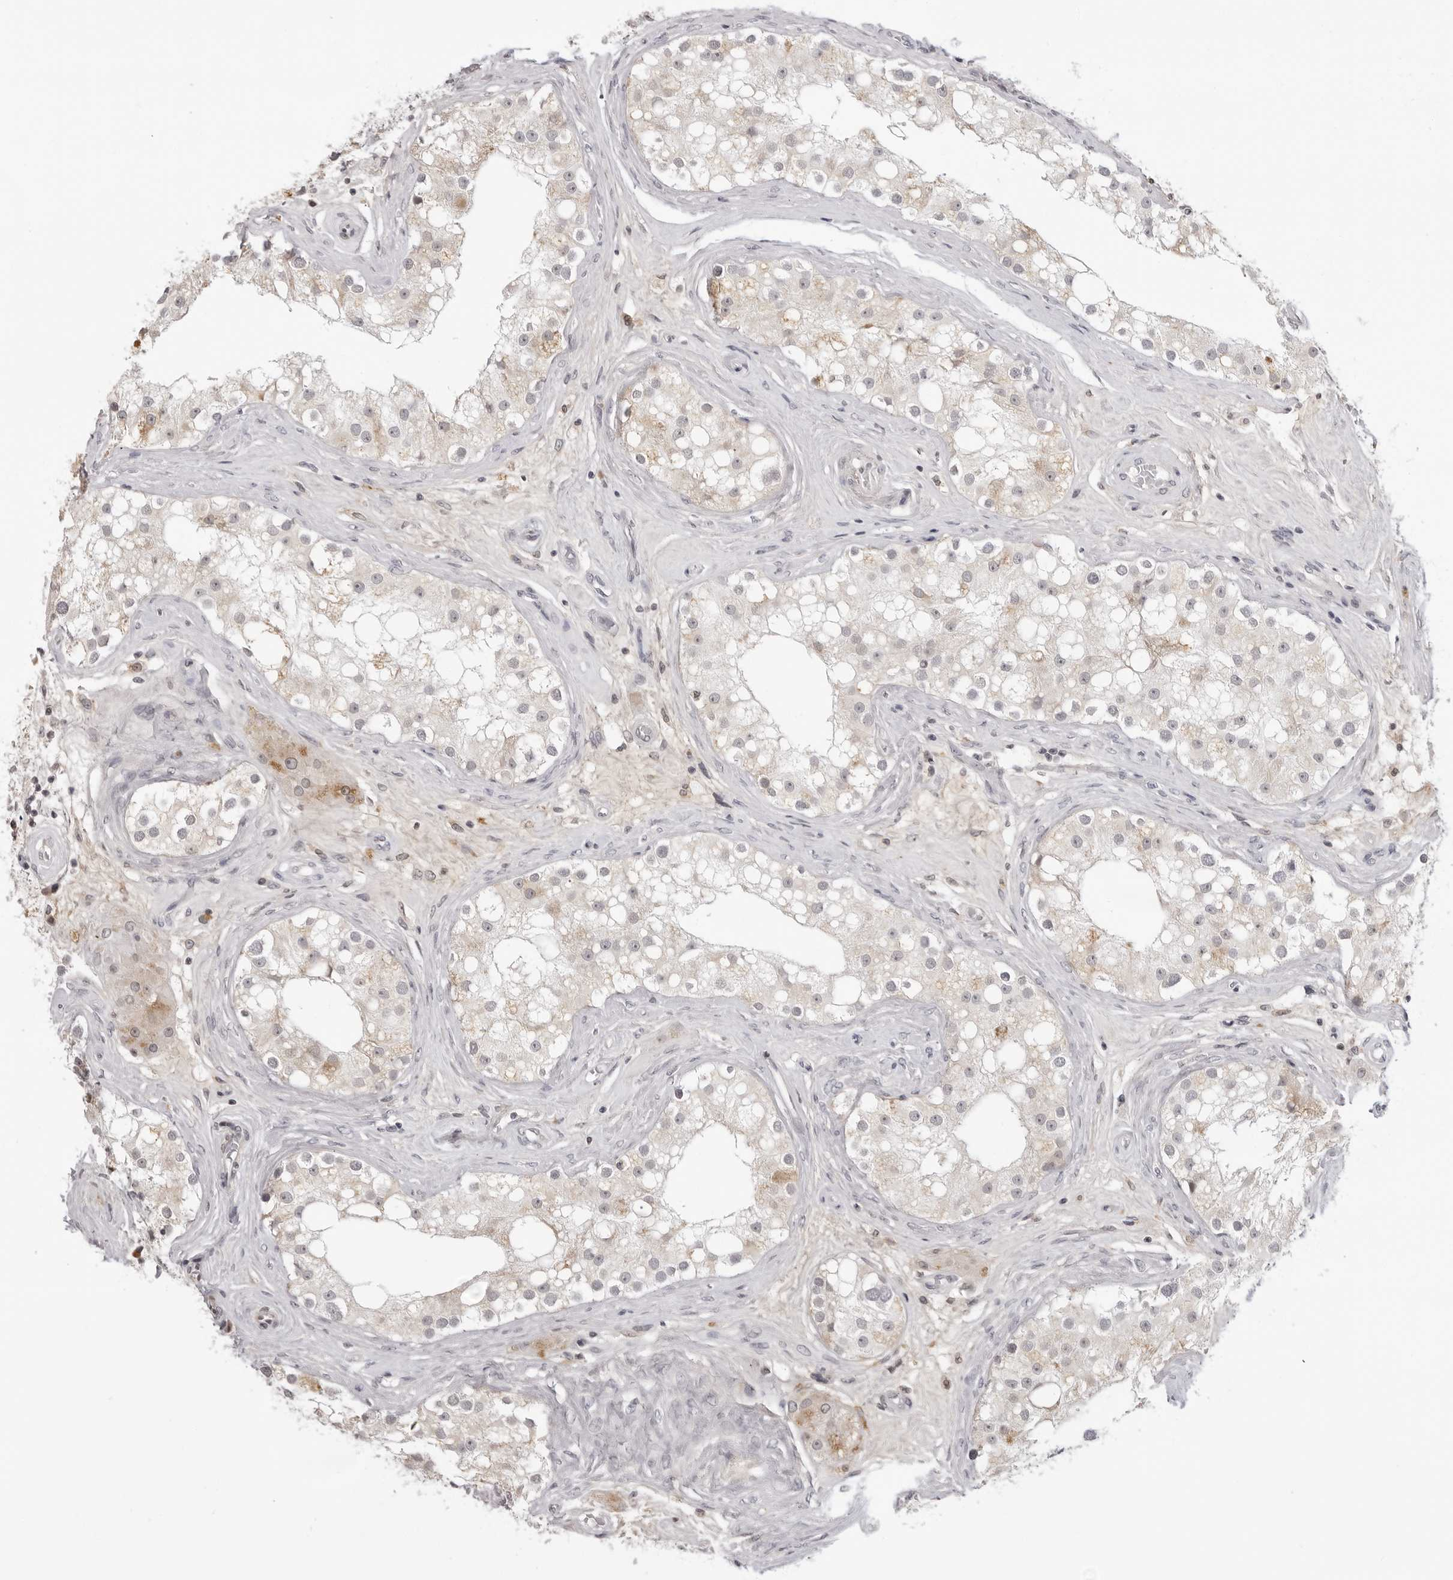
{"staining": {"intensity": "weak", "quantity": "25%-75%", "location": "nuclear"}, "tissue": "testis", "cell_type": "Cells in seminiferous ducts", "image_type": "normal", "snomed": [{"axis": "morphology", "description": "Normal tissue, NOS"}, {"axis": "topography", "description": "Testis"}], "caption": "Immunohistochemical staining of normal testis displays 25%-75% levels of weak nuclear protein positivity in approximately 25%-75% of cells in seminiferous ducts. The staining is performed using DAB brown chromogen to label protein expression. The nuclei are counter-stained blue using hematoxylin.", "gene": "ACP6", "patient": {"sex": "male", "age": 84}}